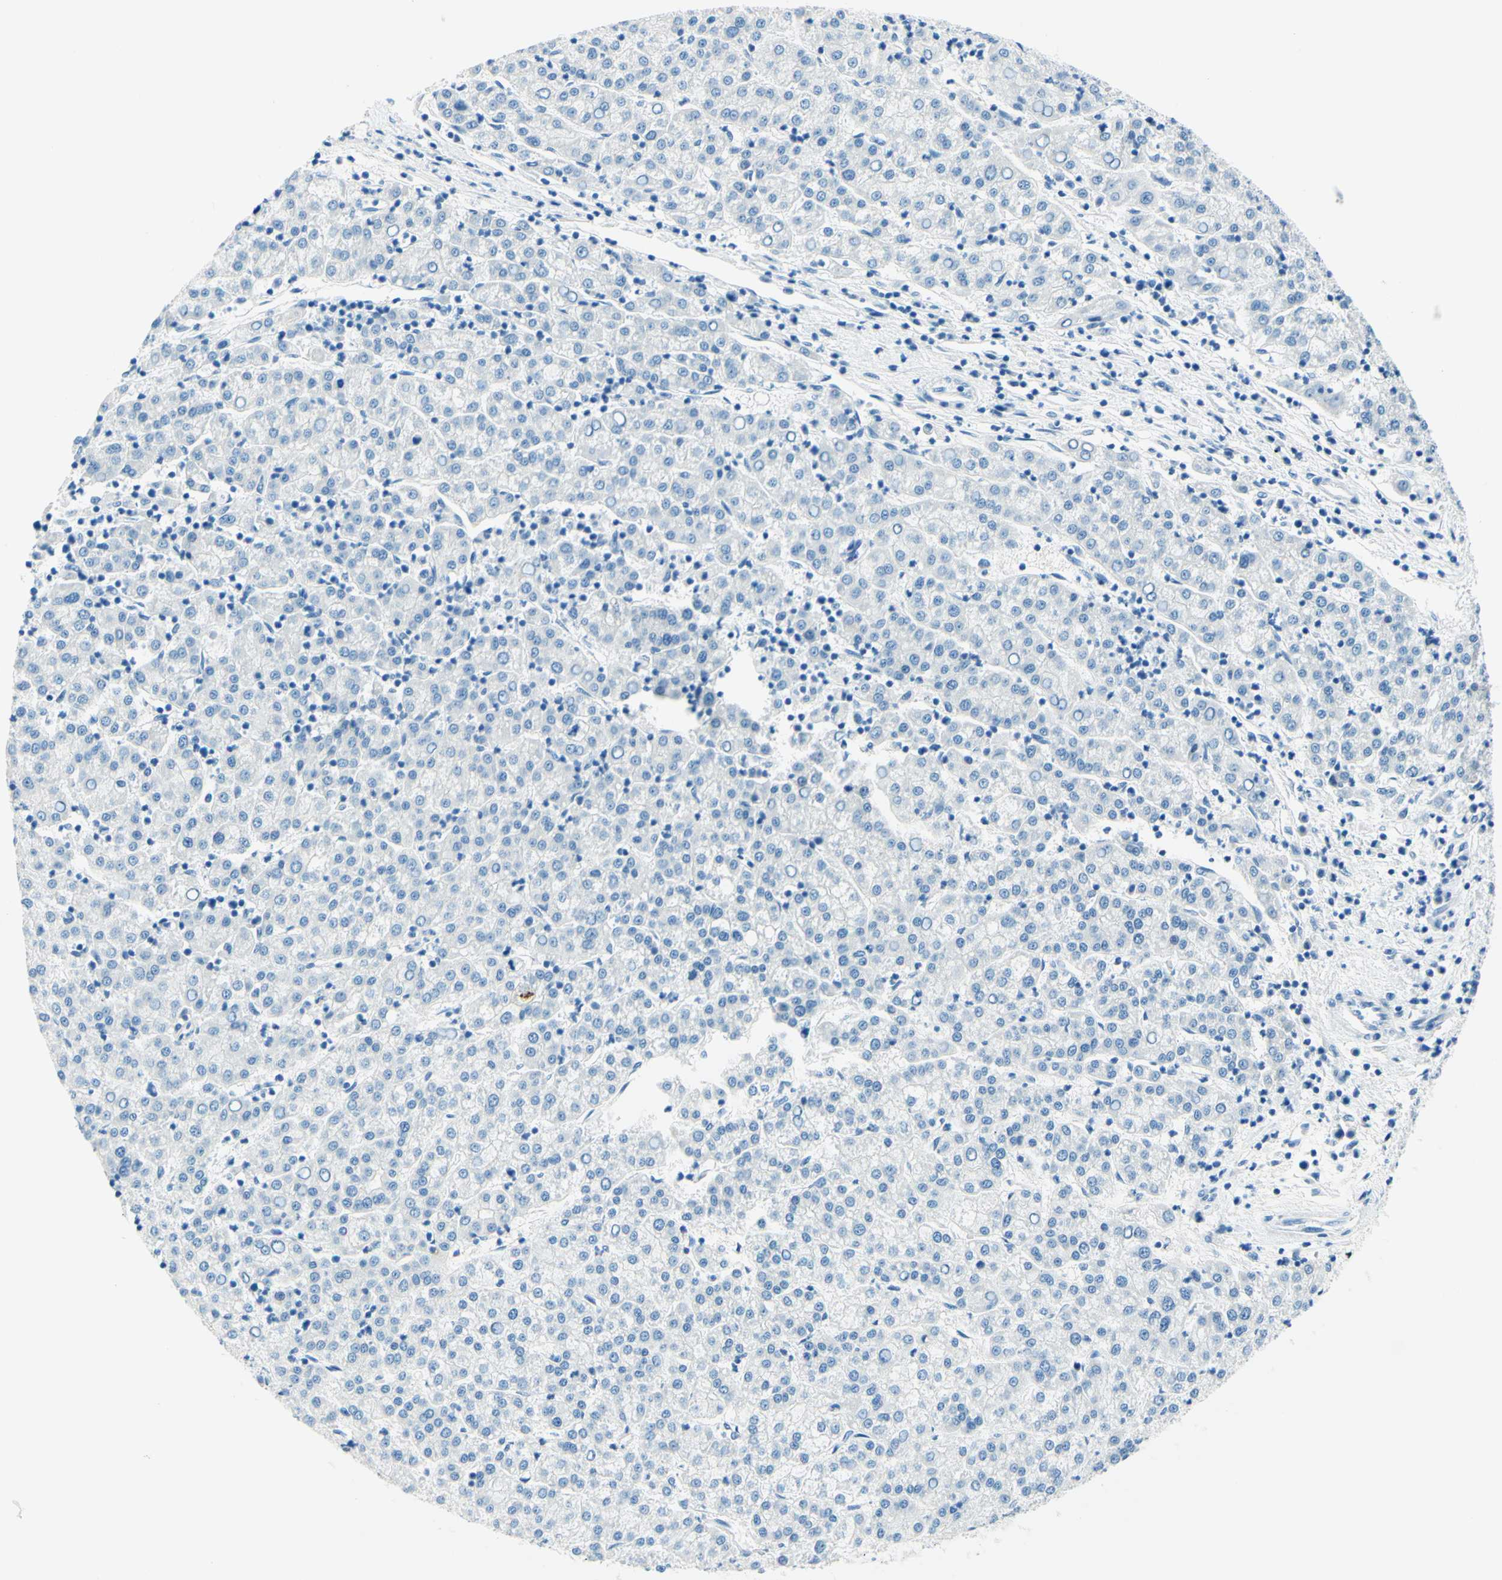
{"staining": {"intensity": "negative", "quantity": "none", "location": "none"}, "tissue": "liver cancer", "cell_type": "Tumor cells", "image_type": "cancer", "snomed": [{"axis": "morphology", "description": "Carcinoma, Hepatocellular, NOS"}, {"axis": "topography", "description": "Liver"}], "caption": "Human liver cancer stained for a protein using immunohistochemistry (IHC) displays no positivity in tumor cells.", "gene": "PASD1", "patient": {"sex": "female", "age": 58}}